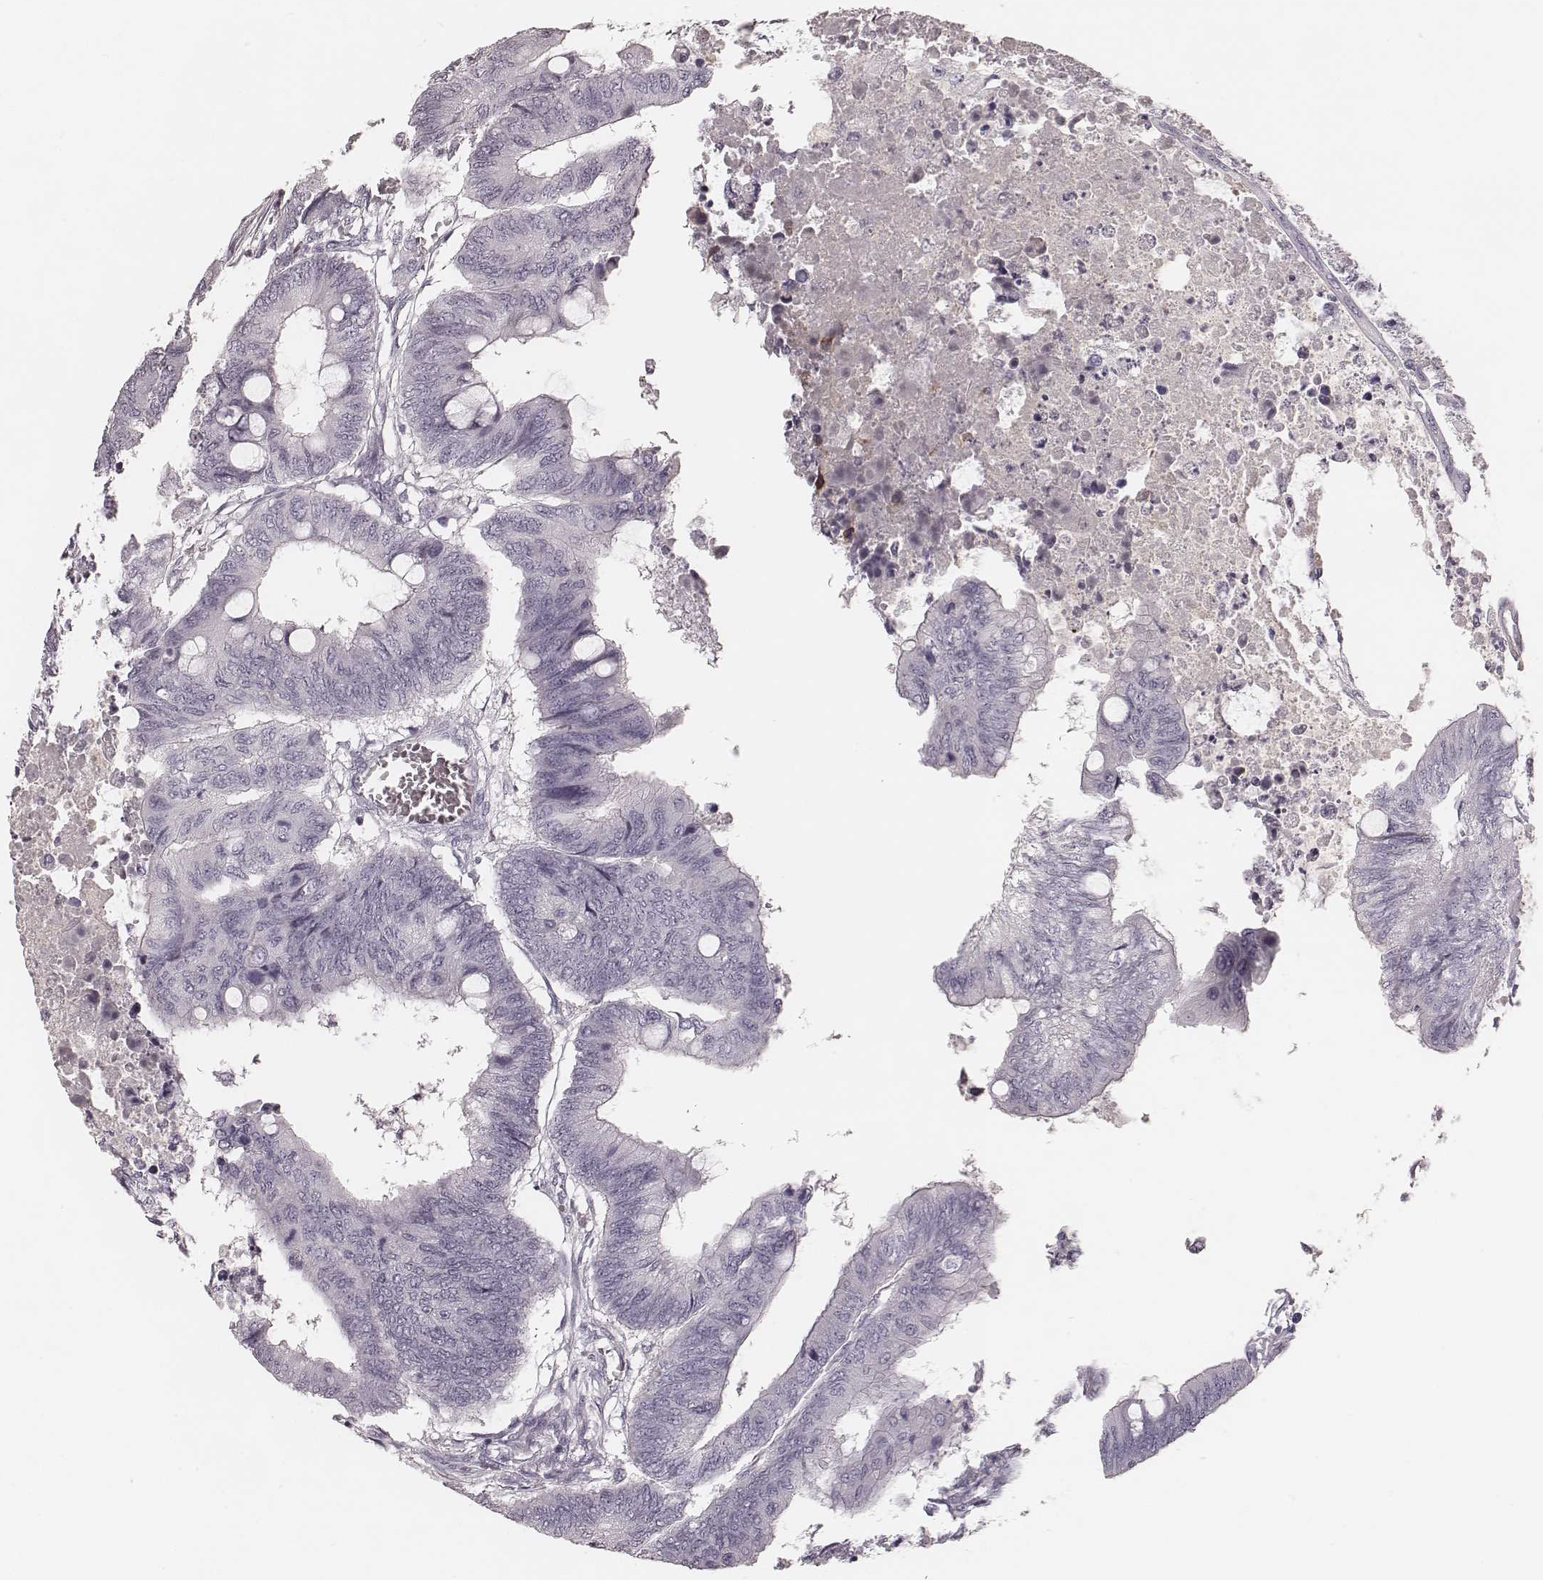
{"staining": {"intensity": "negative", "quantity": "none", "location": "none"}, "tissue": "colorectal cancer", "cell_type": "Tumor cells", "image_type": "cancer", "snomed": [{"axis": "morphology", "description": "Normal tissue, NOS"}, {"axis": "morphology", "description": "Adenocarcinoma, NOS"}, {"axis": "topography", "description": "Rectum"}, {"axis": "topography", "description": "Peripheral nerve tissue"}], "caption": "Tumor cells show no significant expression in colorectal cancer.", "gene": "SMIM24", "patient": {"sex": "male", "age": 92}}